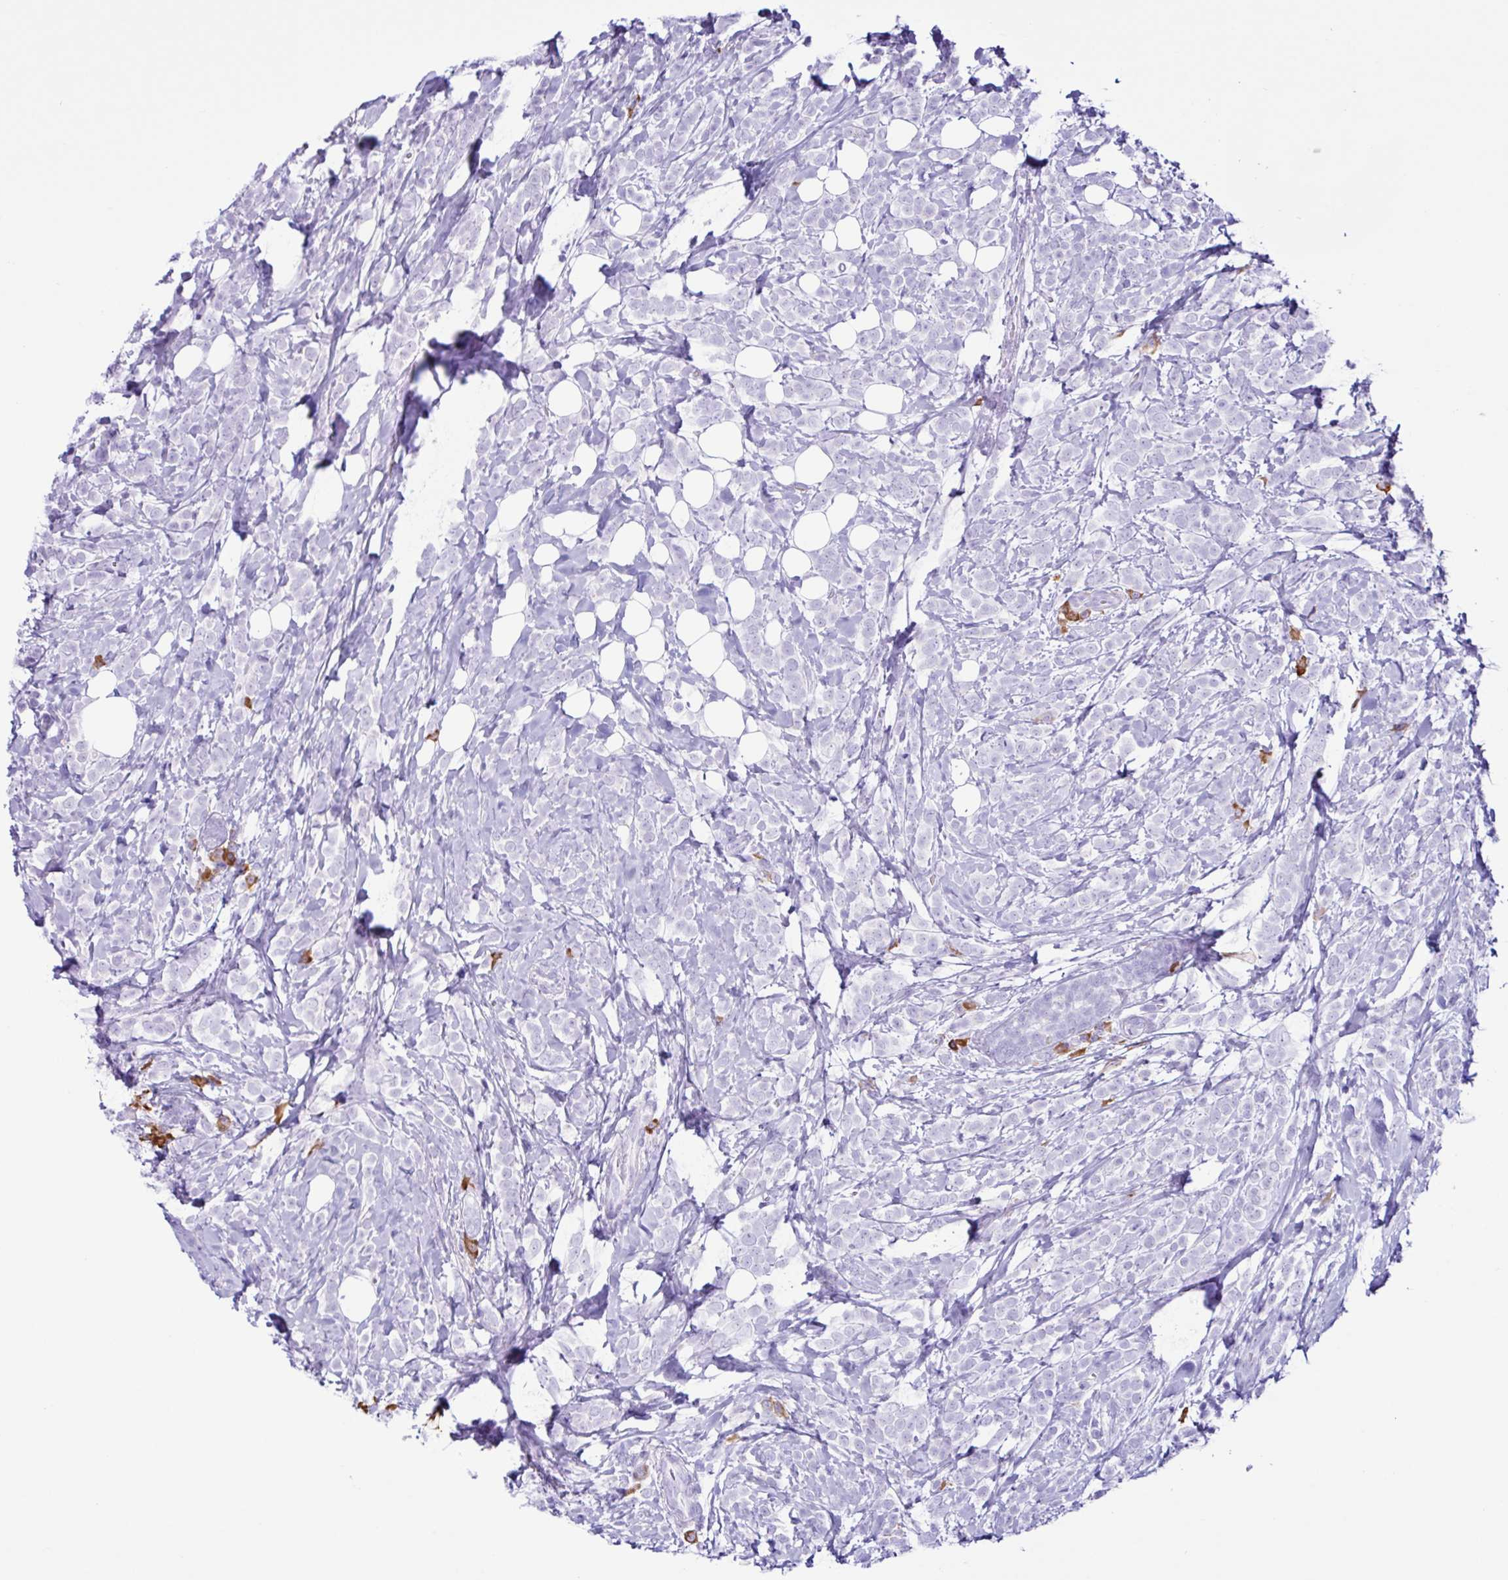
{"staining": {"intensity": "negative", "quantity": "none", "location": "none"}, "tissue": "breast cancer", "cell_type": "Tumor cells", "image_type": "cancer", "snomed": [{"axis": "morphology", "description": "Lobular carcinoma"}, {"axis": "topography", "description": "Breast"}], "caption": "An immunohistochemistry (IHC) micrograph of lobular carcinoma (breast) is shown. There is no staining in tumor cells of lobular carcinoma (breast).", "gene": "PIGF", "patient": {"sex": "female", "age": 49}}